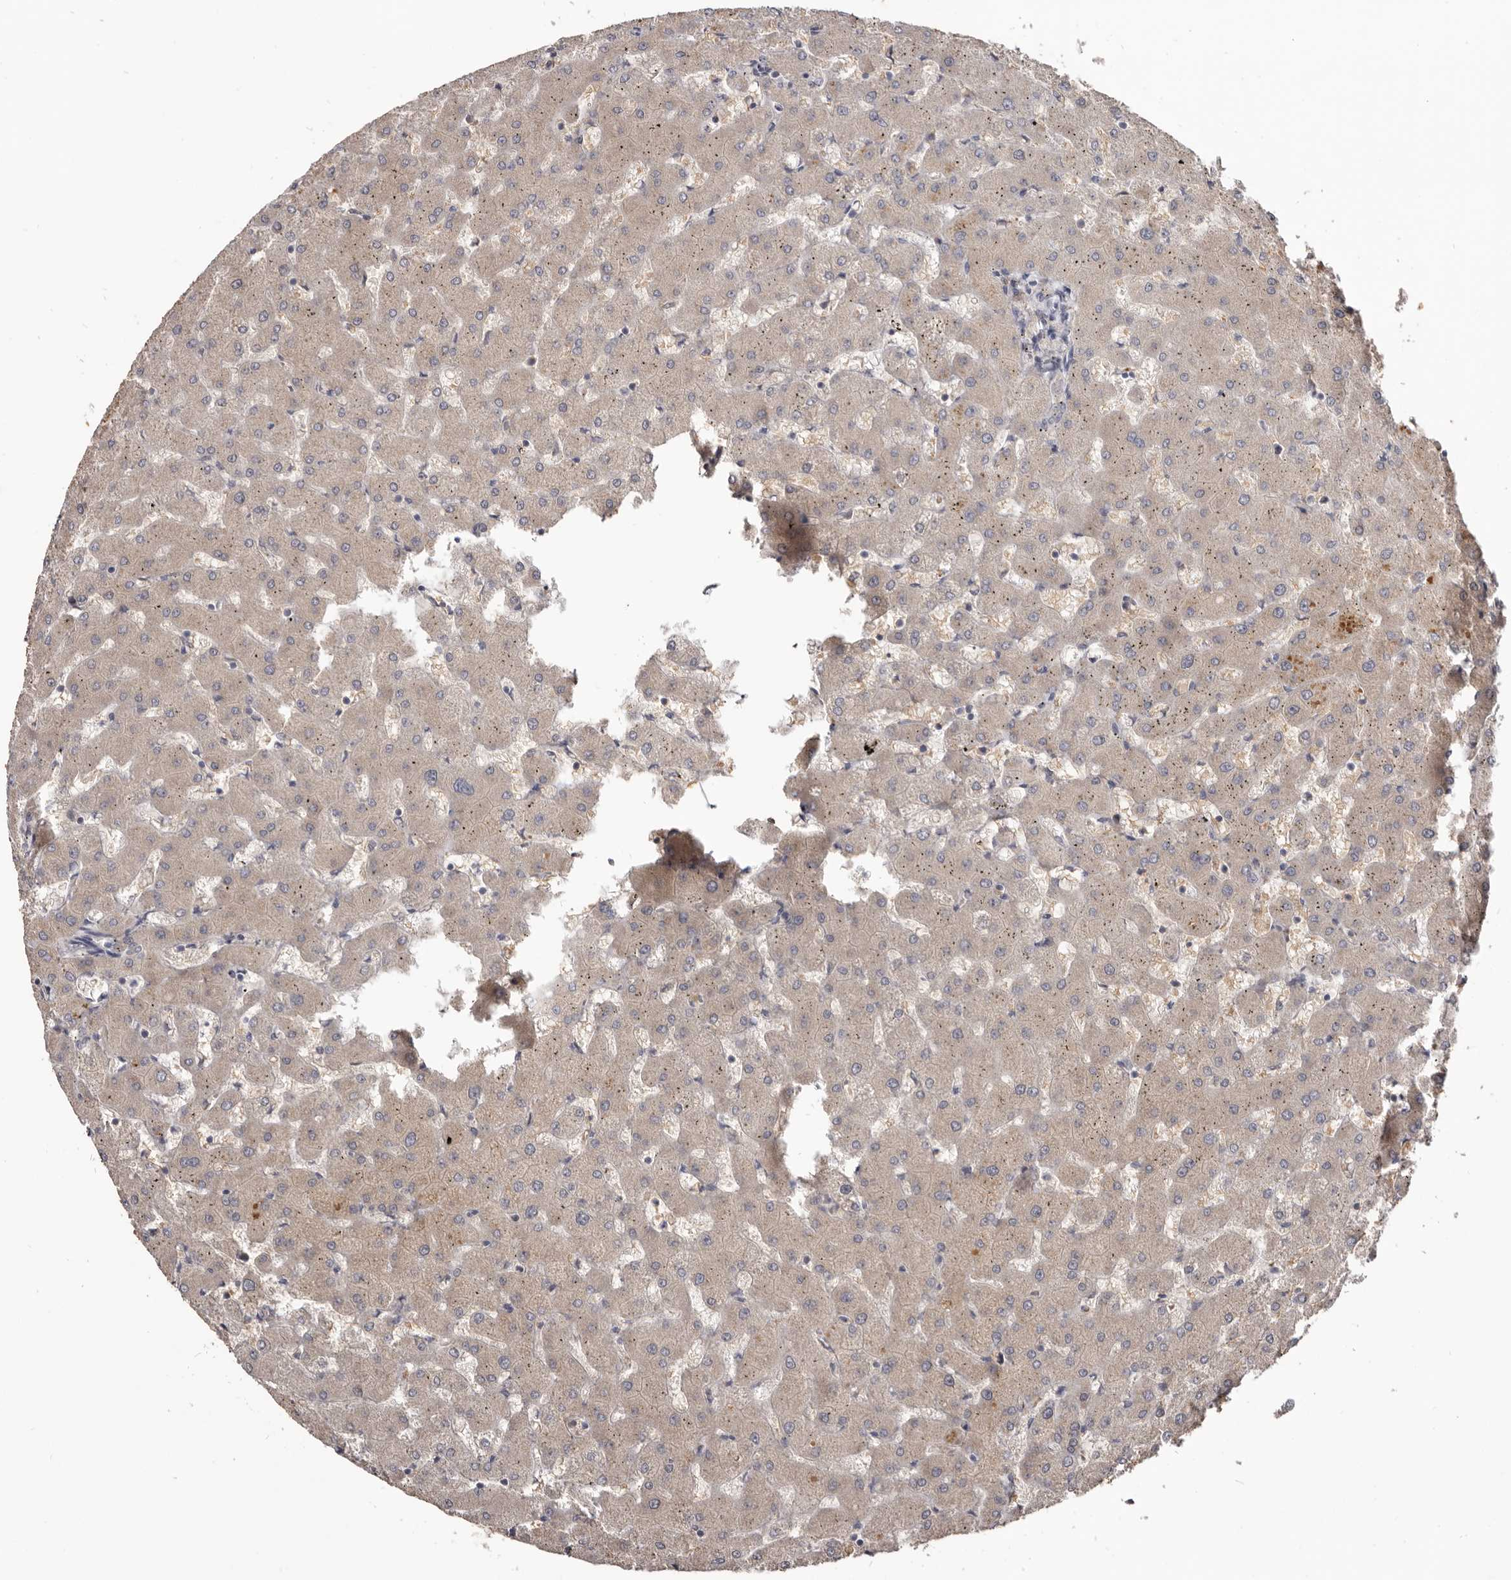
{"staining": {"intensity": "weak", "quantity": "<25%", "location": "cytoplasmic/membranous"}, "tissue": "liver", "cell_type": "Cholangiocytes", "image_type": "normal", "snomed": [{"axis": "morphology", "description": "Normal tissue, NOS"}, {"axis": "topography", "description": "Liver"}], "caption": "Cholangiocytes are negative for protein expression in normal human liver. (Brightfield microscopy of DAB IHC at high magnification).", "gene": "NENF", "patient": {"sex": "female", "age": 63}}